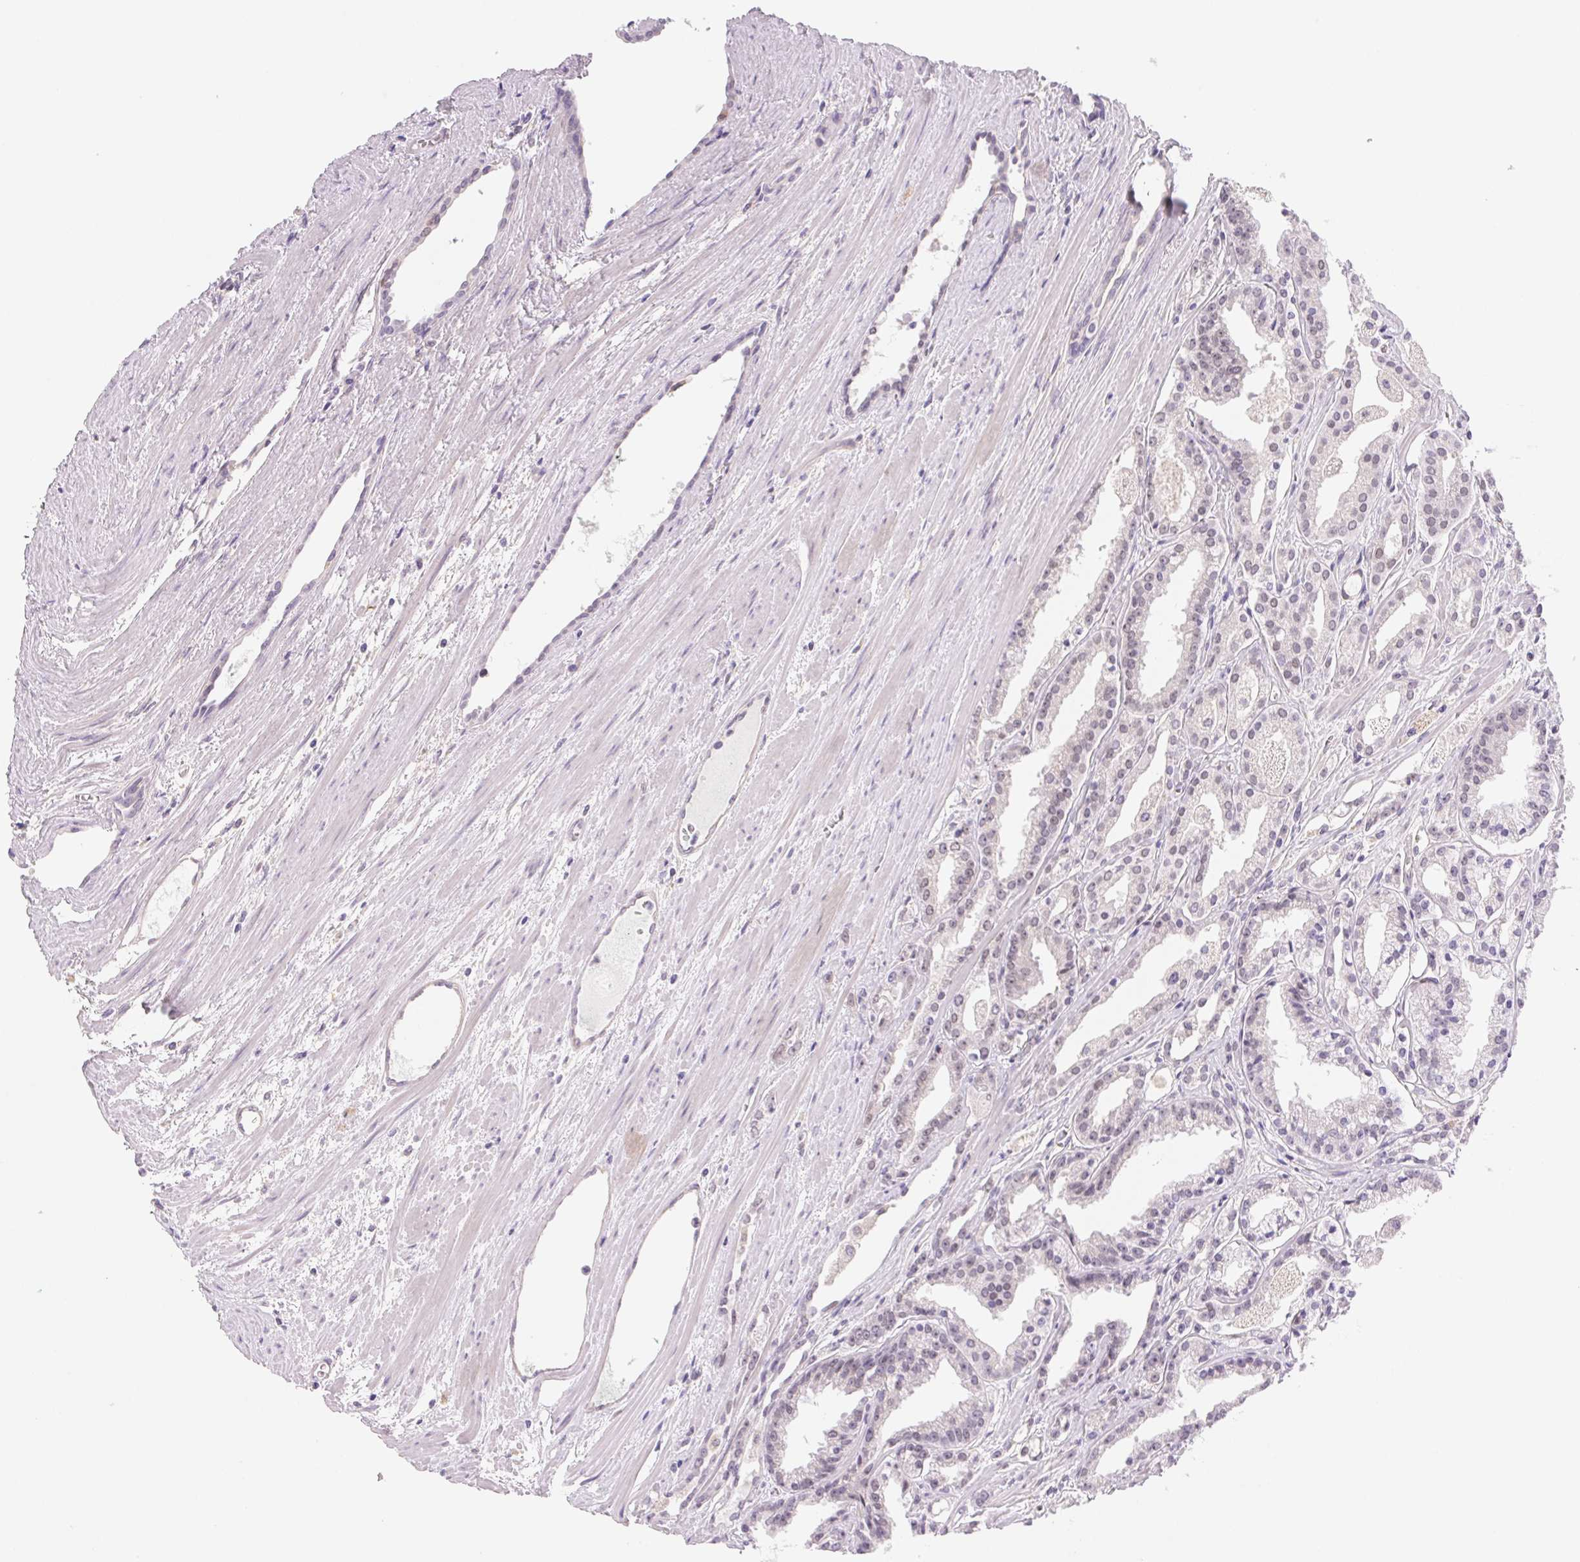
{"staining": {"intensity": "weak", "quantity": "25%-75%", "location": "nuclear"}, "tissue": "prostate cancer", "cell_type": "Tumor cells", "image_type": "cancer", "snomed": [{"axis": "morphology", "description": "Adenocarcinoma, High grade"}, {"axis": "topography", "description": "Prostate"}], "caption": "Immunohistochemistry (IHC) histopathology image of neoplastic tissue: high-grade adenocarcinoma (prostate) stained using IHC shows low levels of weak protein expression localized specifically in the nuclear of tumor cells, appearing as a nuclear brown color.", "gene": "CTNND2", "patient": {"sex": "male", "age": 68}}